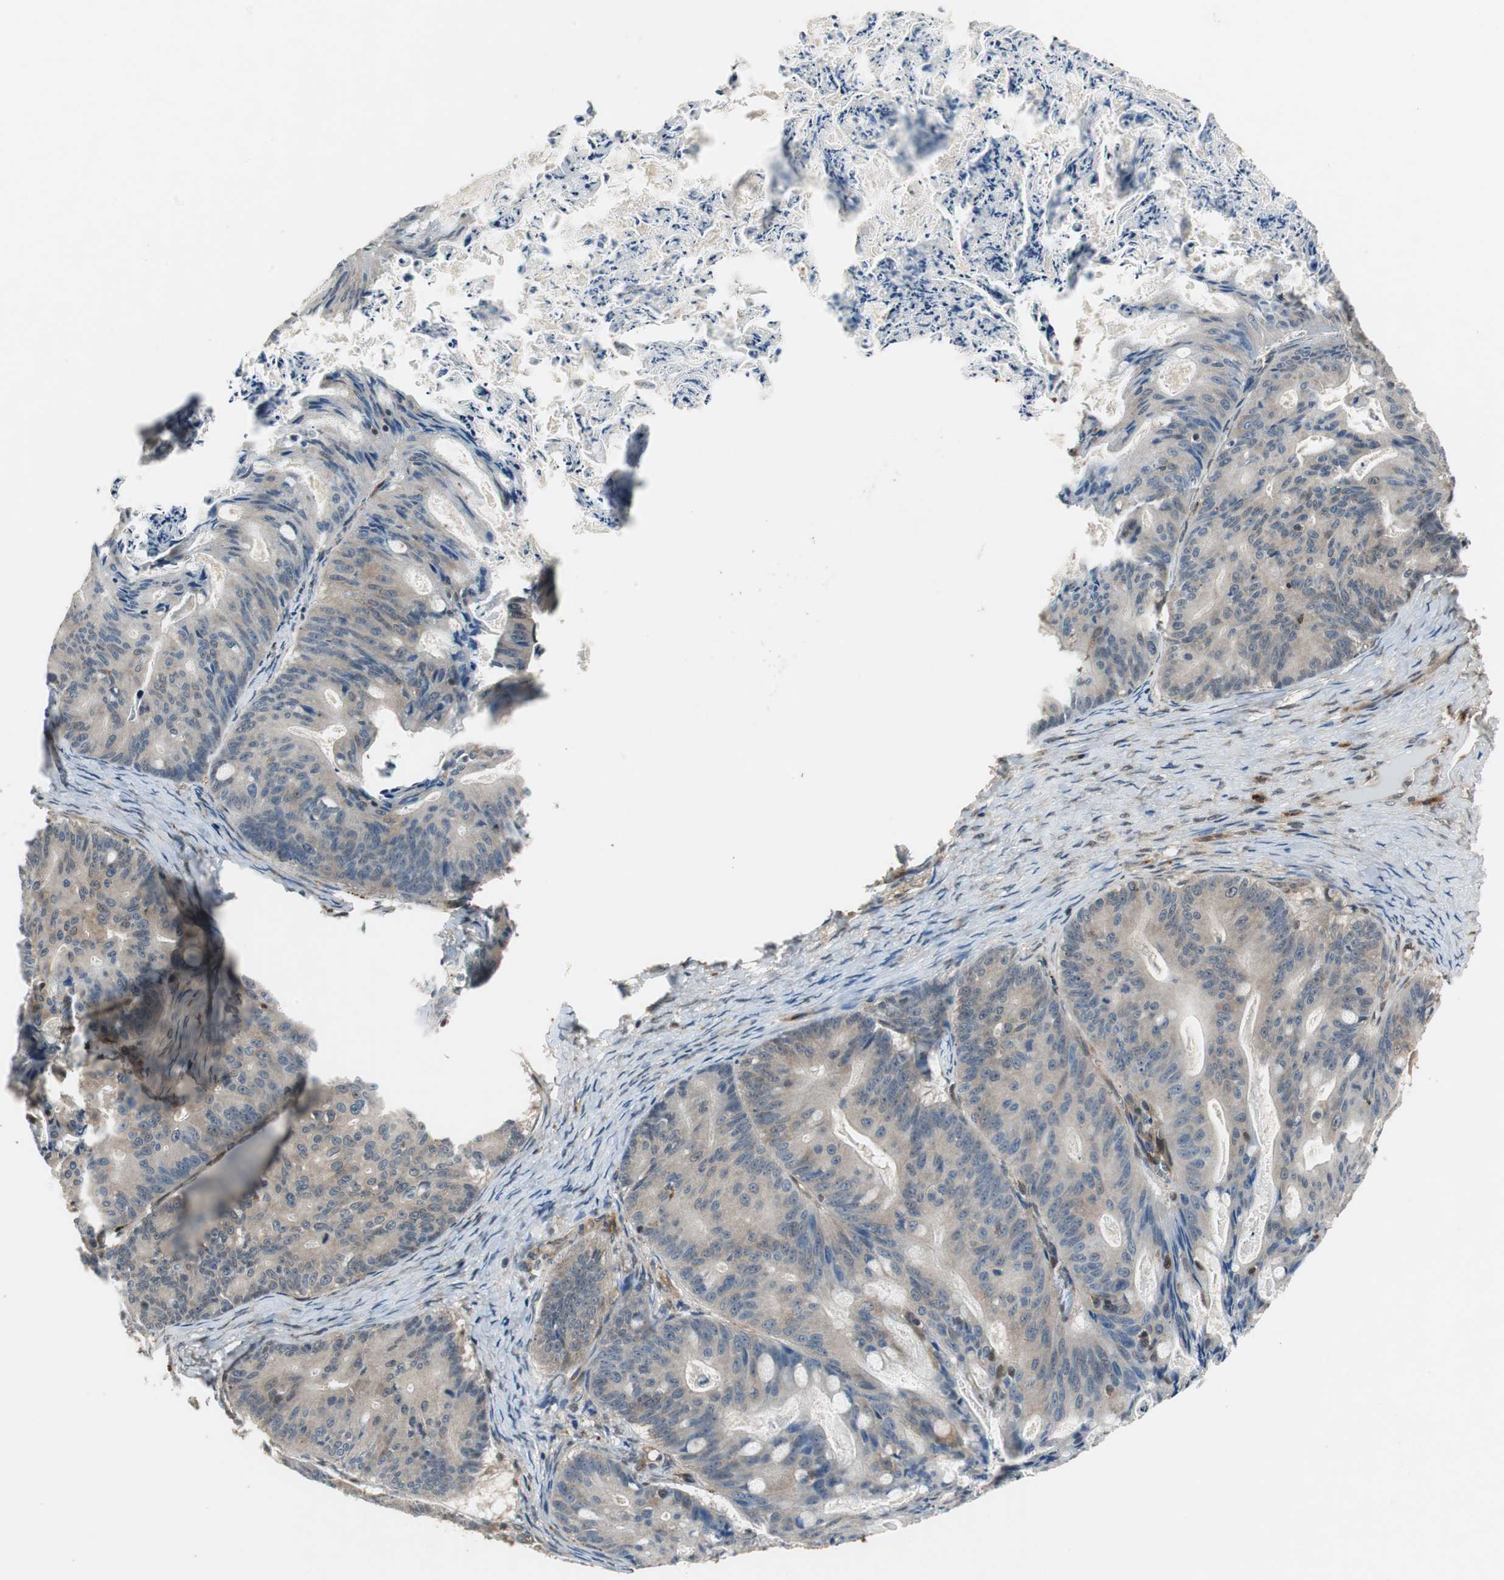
{"staining": {"intensity": "weak", "quantity": ">75%", "location": "cytoplasmic/membranous"}, "tissue": "ovarian cancer", "cell_type": "Tumor cells", "image_type": "cancer", "snomed": [{"axis": "morphology", "description": "Cystadenocarcinoma, mucinous, NOS"}, {"axis": "topography", "description": "Ovary"}], "caption": "Ovarian mucinous cystadenocarcinoma was stained to show a protein in brown. There is low levels of weak cytoplasmic/membranous expression in approximately >75% of tumor cells. (brown staining indicates protein expression, while blue staining denotes nuclei).", "gene": "NCK1", "patient": {"sex": "female", "age": 36}}